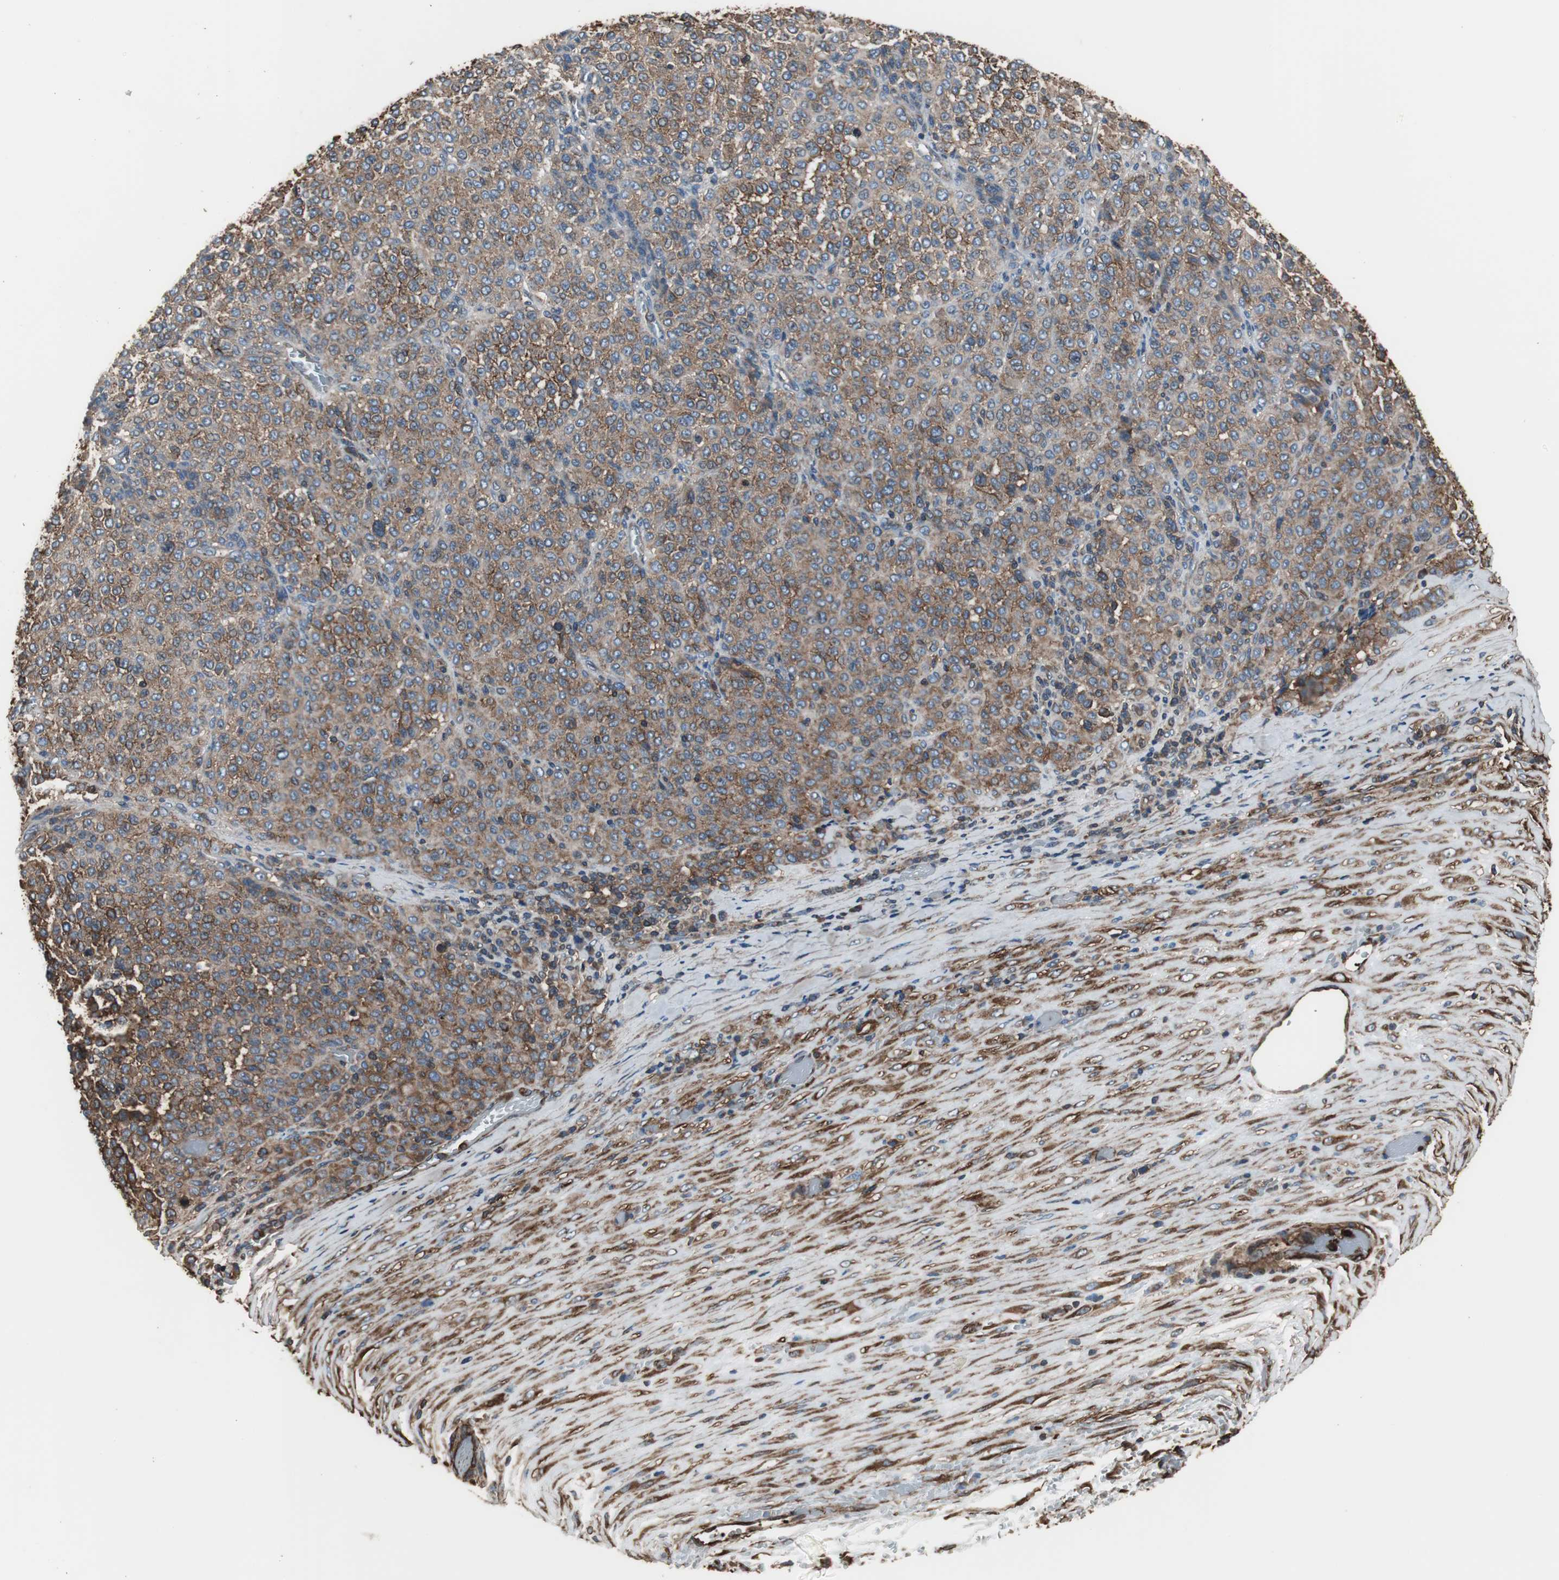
{"staining": {"intensity": "moderate", "quantity": ">75%", "location": "cytoplasmic/membranous"}, "tissue": "melanoma", "cell_type": "Tumor cells", "image_type": "cancer", "snomed": [{"axis": "morphology", "description": "Malignant melanoma, Metastatic site"}, {"axis": "topography", "description": "Pancreas"}], "caption": "This is an image of immunohistochemistry (IHC) staining of melanoma, which shows moderate staining in the cytoplasmic/membranous of tumor cells.", "gene": "ACTN1", "patient": {"sex": "female", "age": 30}}